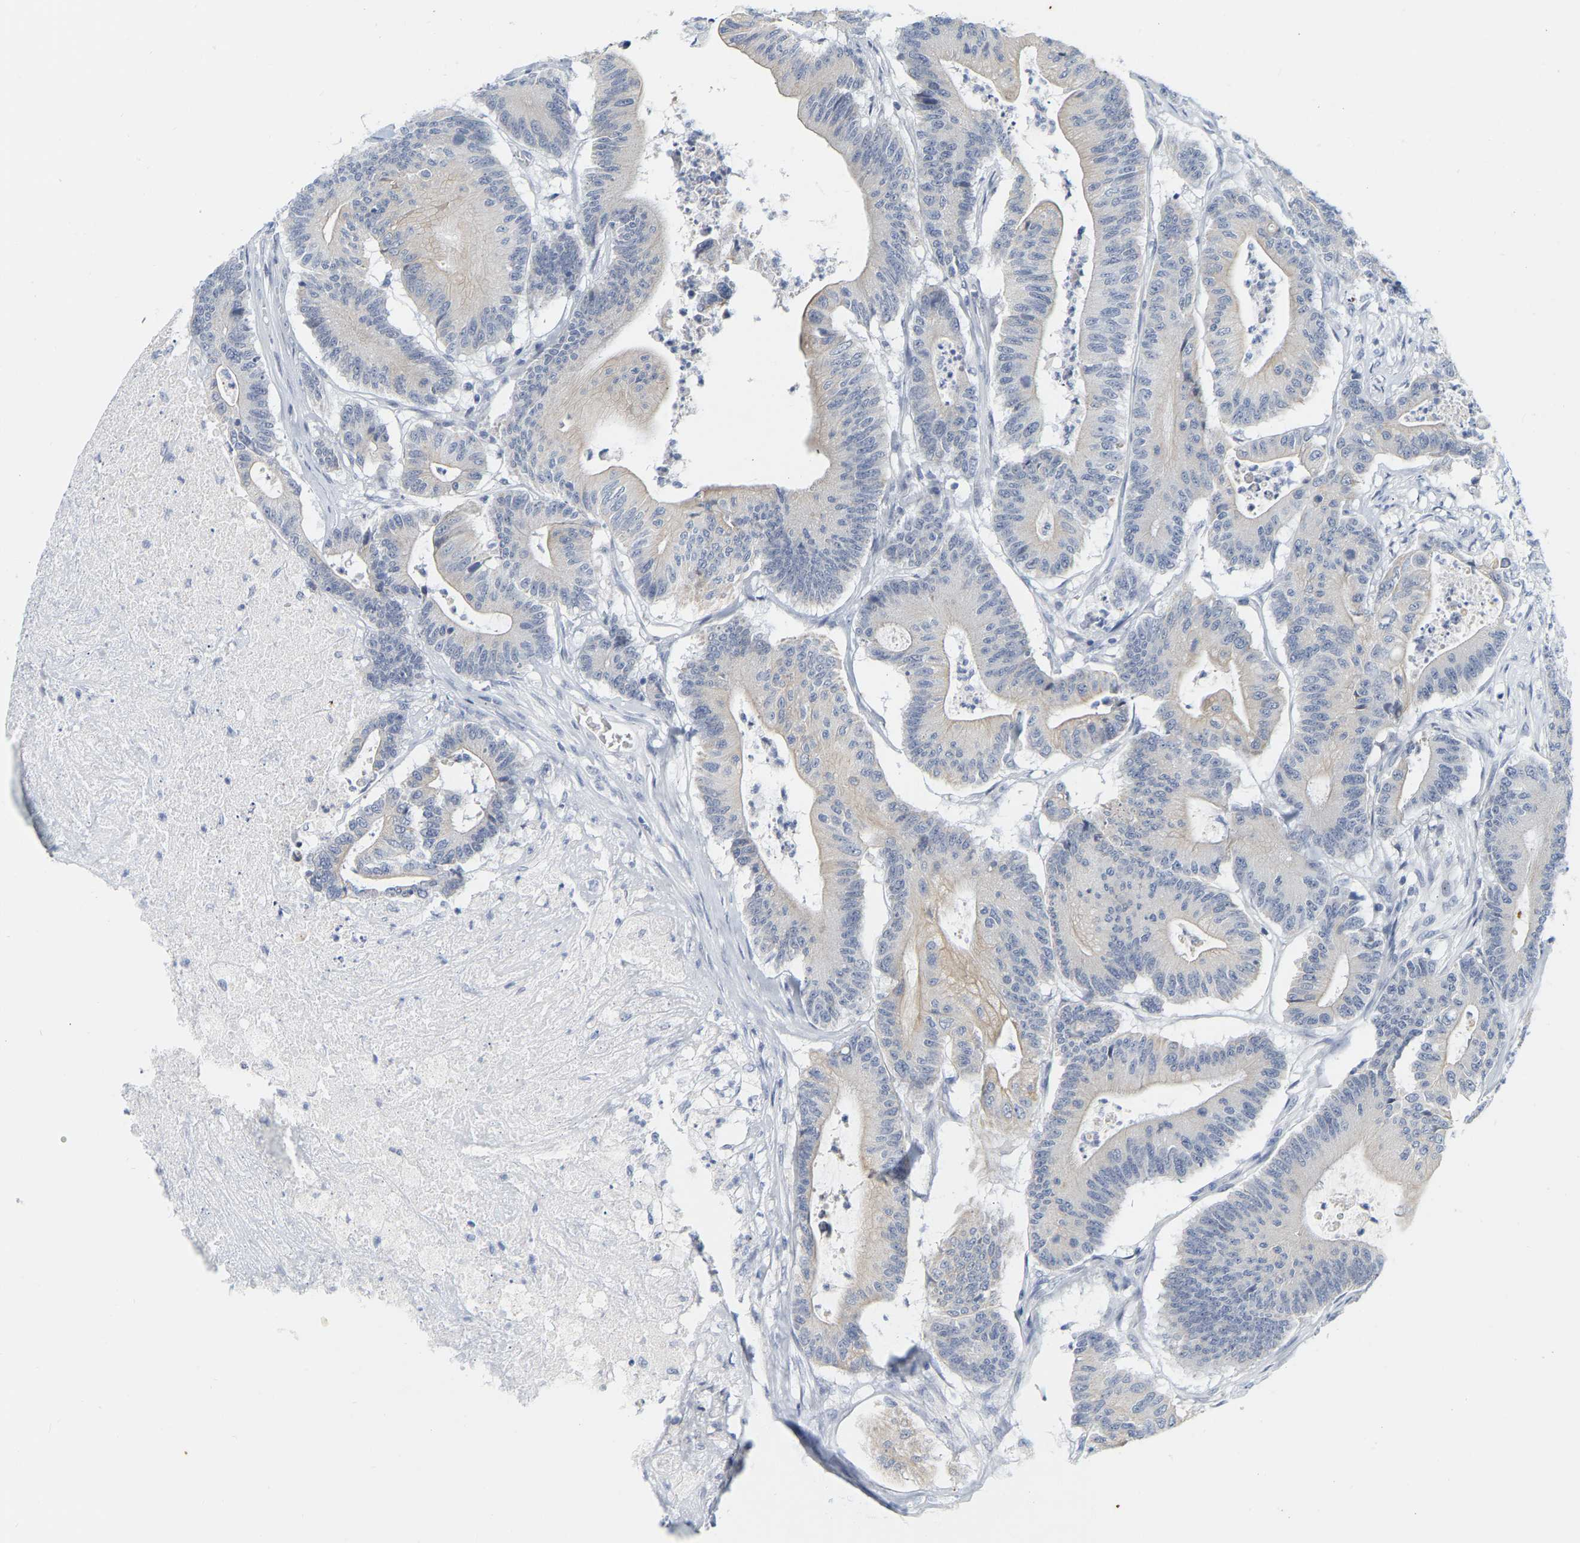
{"staining": {"intensity": "negative", "quantity": "none", "location": "none"}, "tissue": "colorectal cancer", "cell_type": "Tumor cells", "image_type": "cancer", "snomed": [{"axis": "morphology", "description": "Adenocarcinoma, NOS"}, {"axis": "topography", "description": "Colon"}], "caption": "This is a micrograph of immunohistochemistry (IHC) staining of colorectal adenocarcinoma, which shows no positivity in tumor cells. (IHC, brightfield microscopy, high magnification).", "gene": "KRT76", "patient": {"sex": "female", "age": 84}}